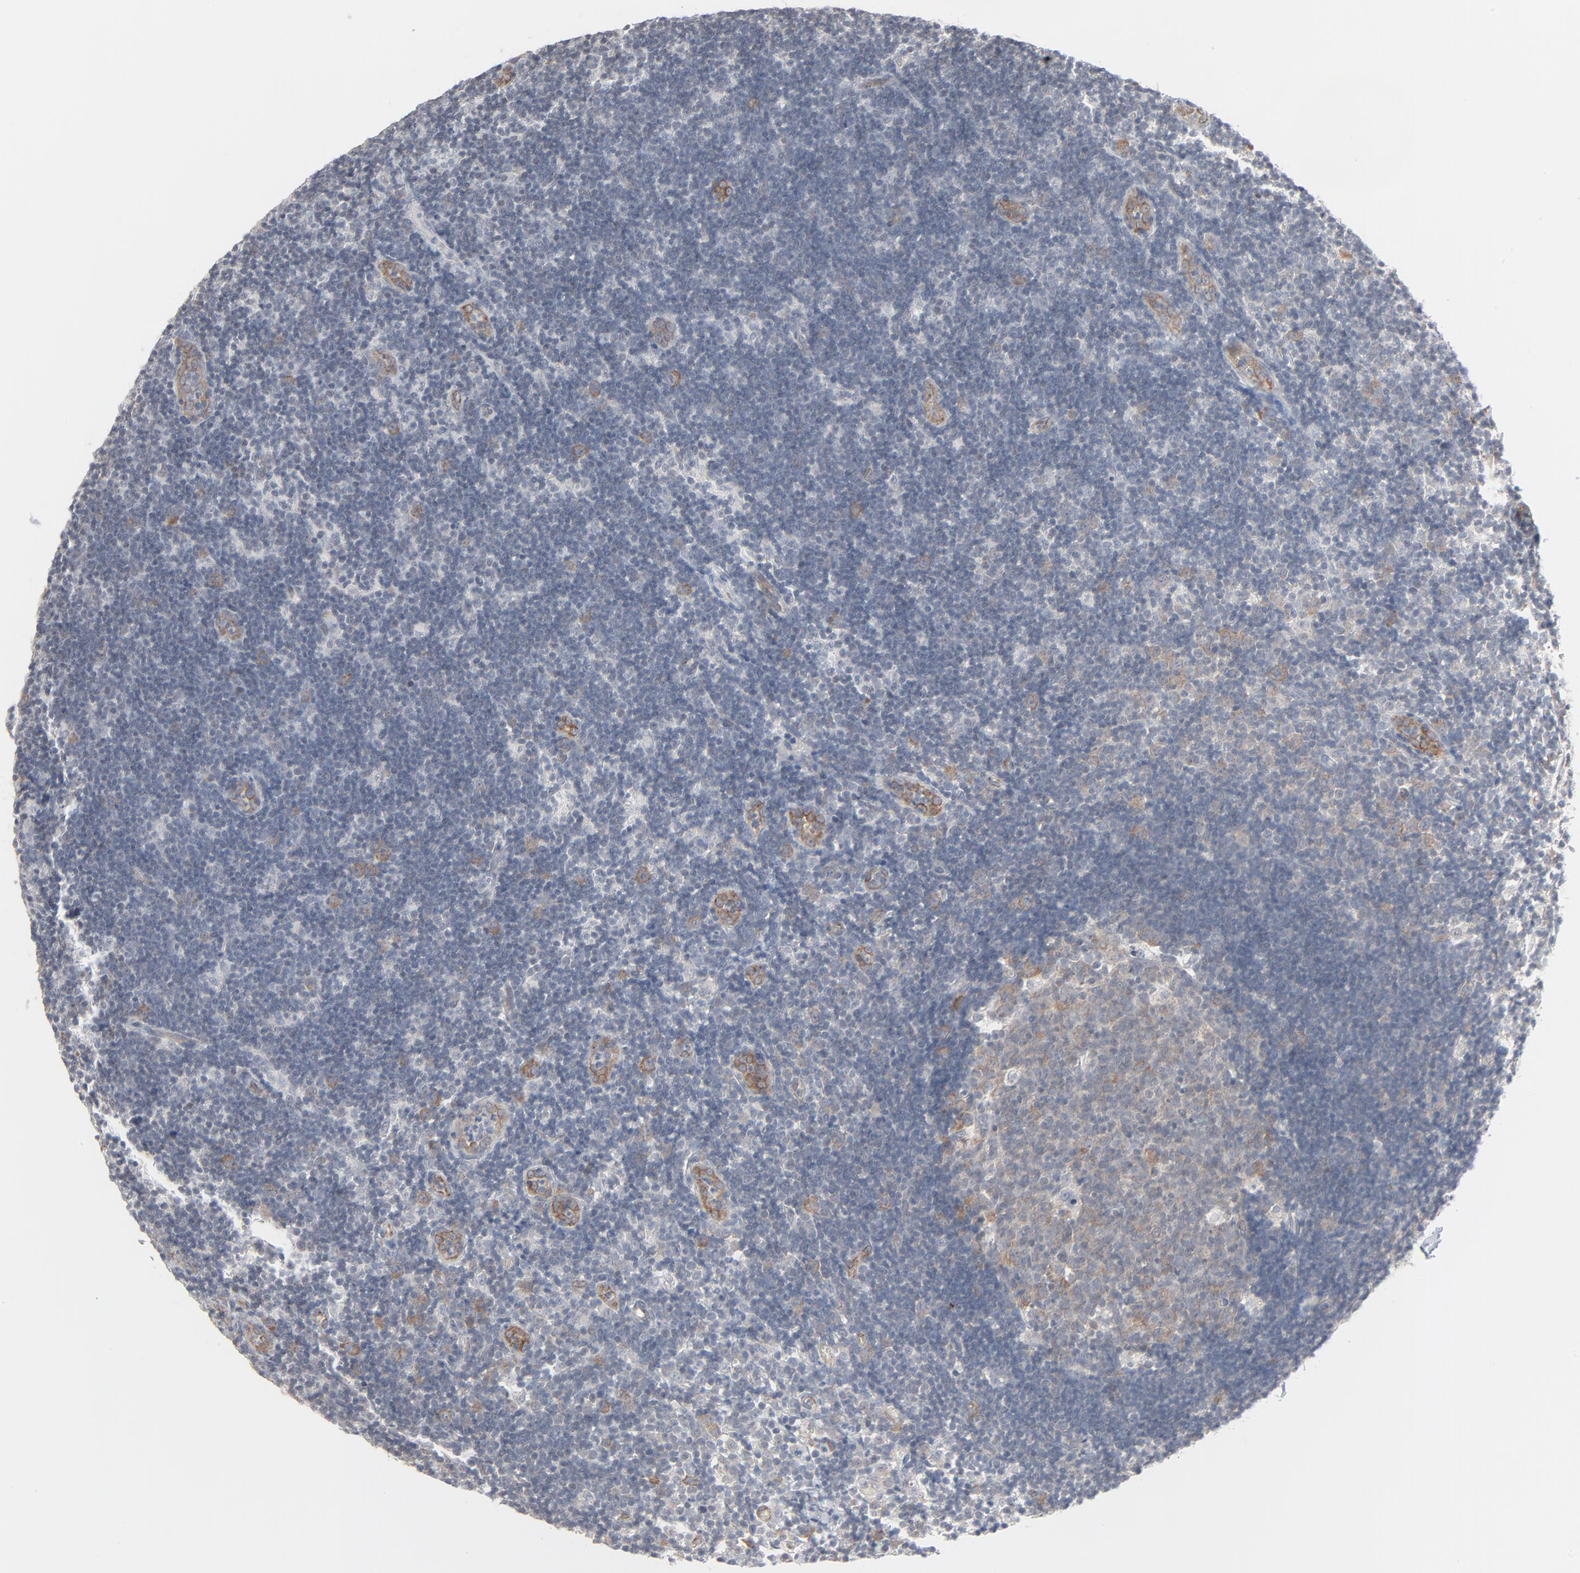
{"staining": {"intensity": "weak", "quantity": "25%-75%", "location": "cytoplasmic/membranous"}, "tissue": "lymph node", "cell_type": "Germinal center cells", "image_type": "normal", "snomed": [{"axis": "morphology", "description": "Normal tissue, NOS"}, {"axis": "morphology", "description": "Inflammation, NOS"}, {"axis": "topography", "description": "Lymph node"}, {"axis": "topography", "description": "Salivary gland"}], "caption": "Immunohistochemistry (IHC) (DAB (3,3'-diaminobenzidine)) staining of unremarkable lymph node shows weak cytoplasmic/membranous protein expression in approximately 25%-75% of germinal center cells.", "gene": "ITPR3", "patient": {"sex": "male", "age": 3}}